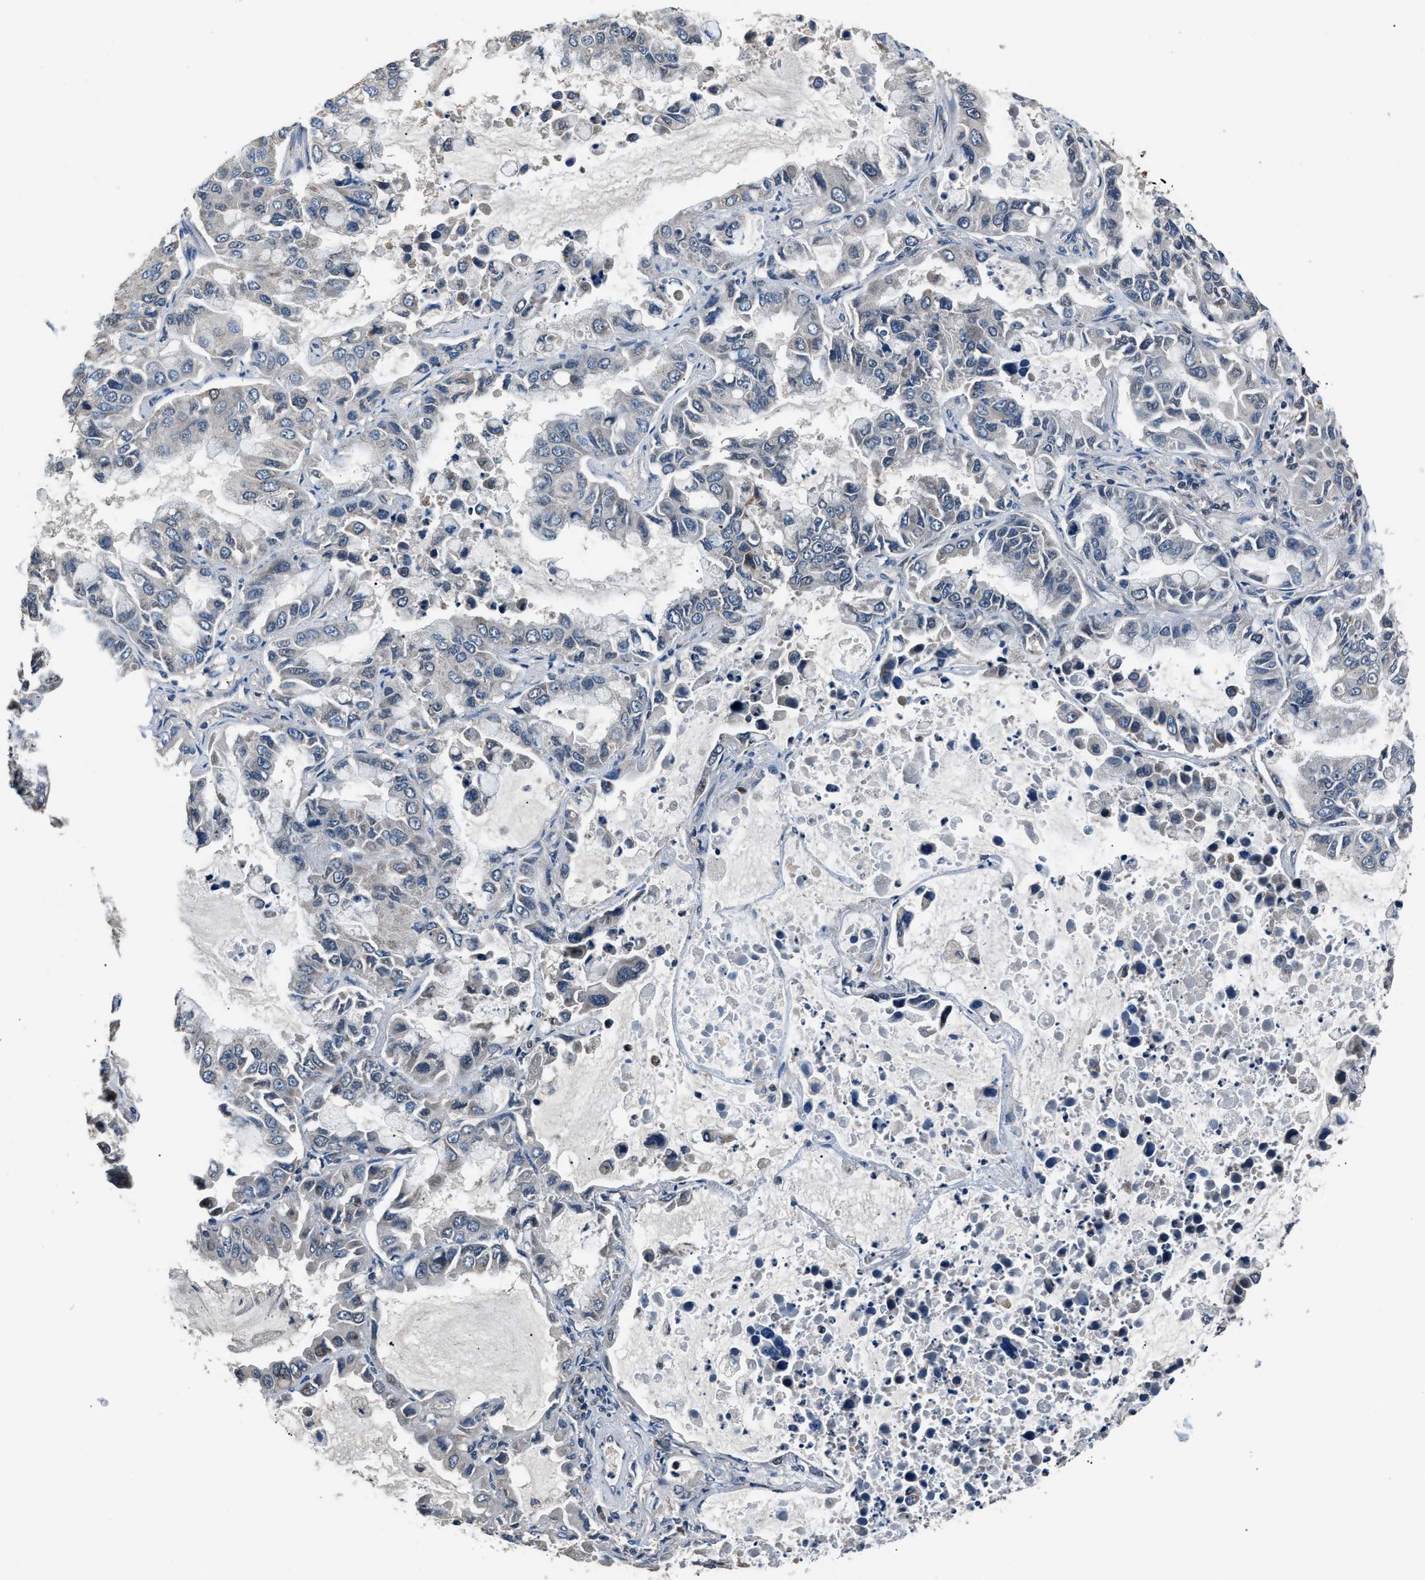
{"staining": {"intensity": "negative", "quantity": "none", "location": "none"}, "tissue": "lung cancer", "cell_type": "Tumor cells", "image_type": "cancer", "snomed": [{"axis": "morphology", "description": "Adenocarcinoma, NOS"}, {"axis": "topography", "description": "Lung"}], "caption": "Immunohistochemistry (IHC) of adenocarcinoma (lung) reveals no positivity in tumor cells.", "gene": "TNRC18", "patient": {"sex": "male", "age": 64}}